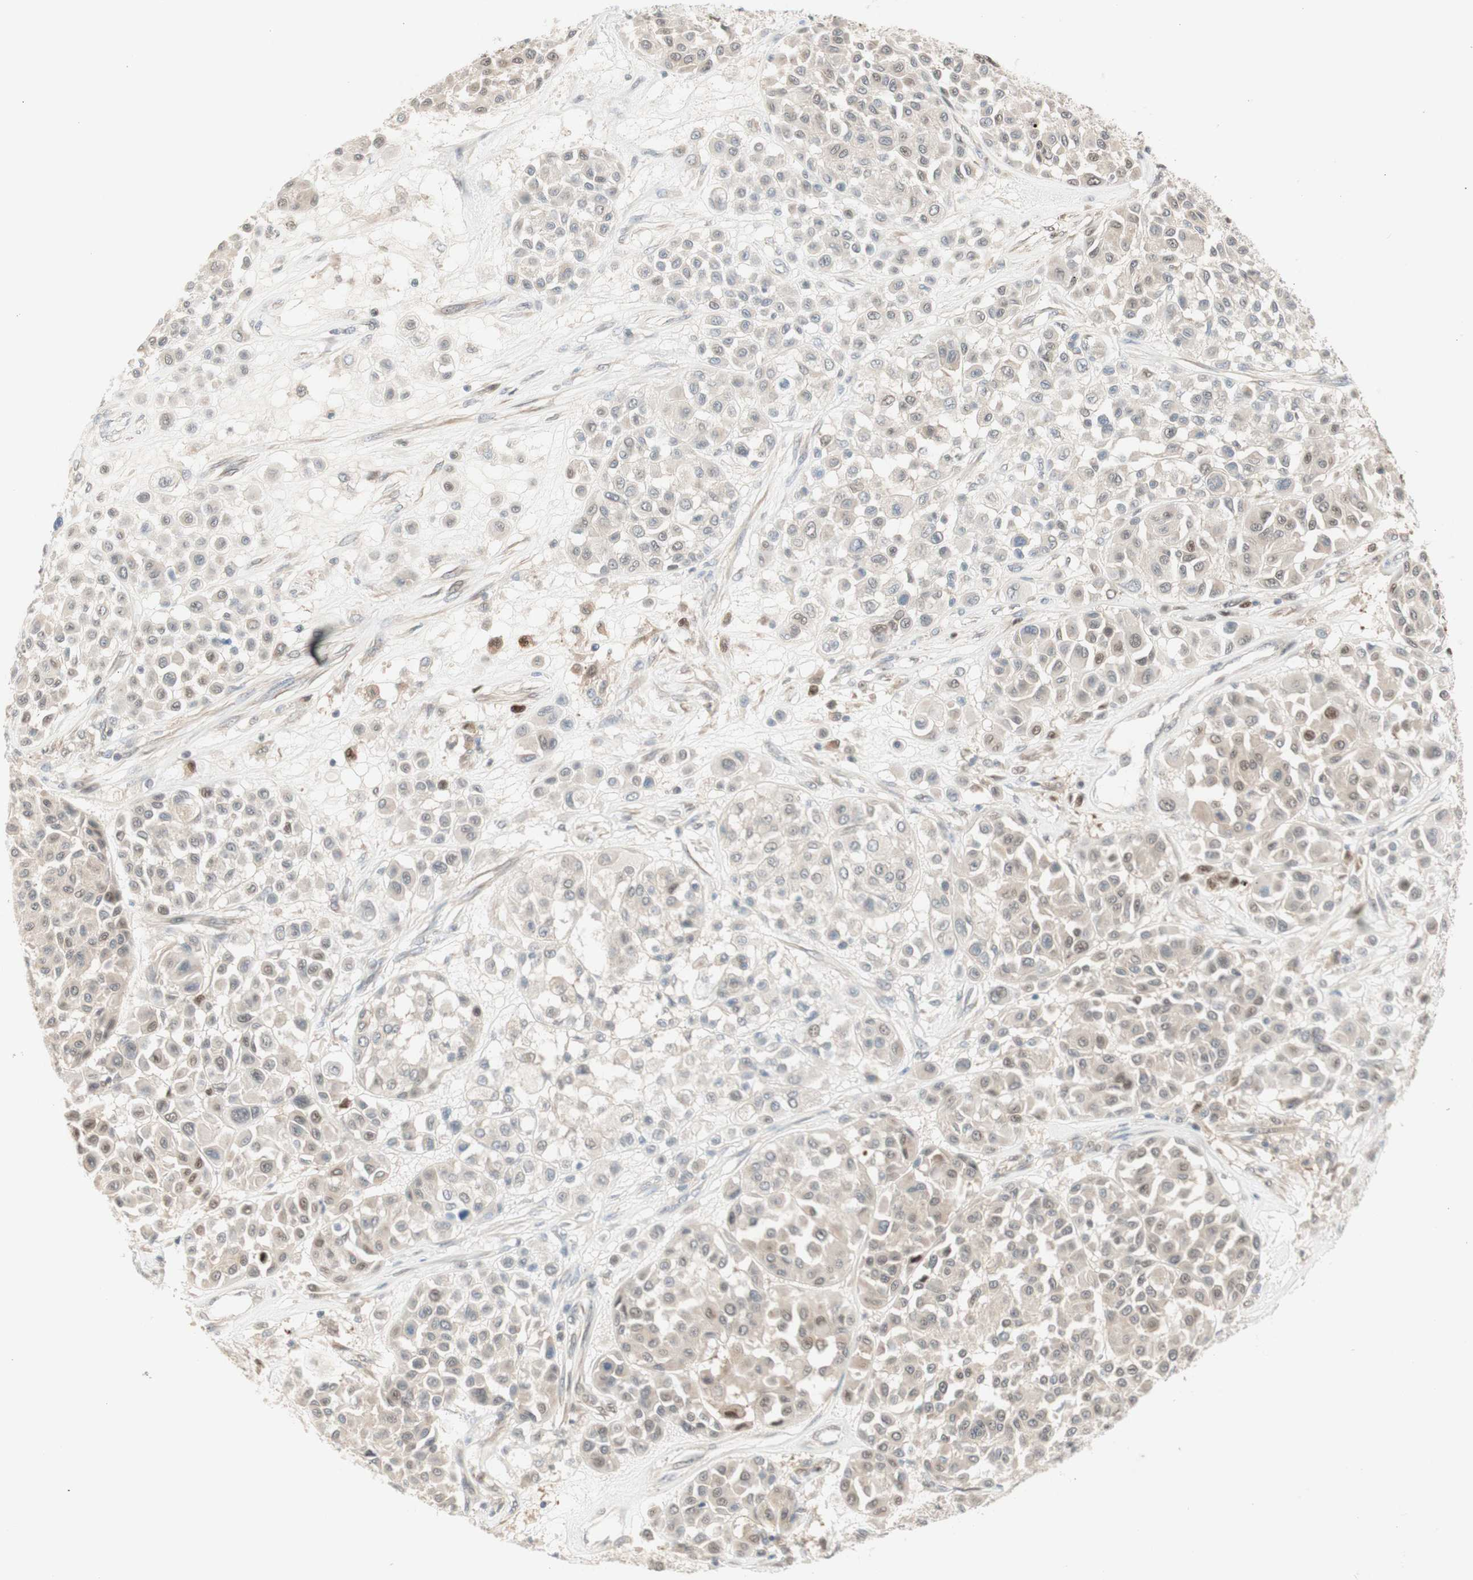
{"staining": {"intensity": "weak", "quantity": "<25%", "location": "nuclear"}, "tissue": "melanoma", "cell_type": "Tumor cells", "image_type": "cancer", "snomed": [{"axis": "morphology", "description": "Malignant melanoma, Metastatic site"}, {"axis": "topography", "description": "Soft tissue"}], "caption": "This image is of melanoma stained with IHC to label a protein in brown with the nuclei are counter-stained blue. There is no expression in tumor cells.", "gene": "RFNG", "patient": {"sex": "male", "age": 41}}